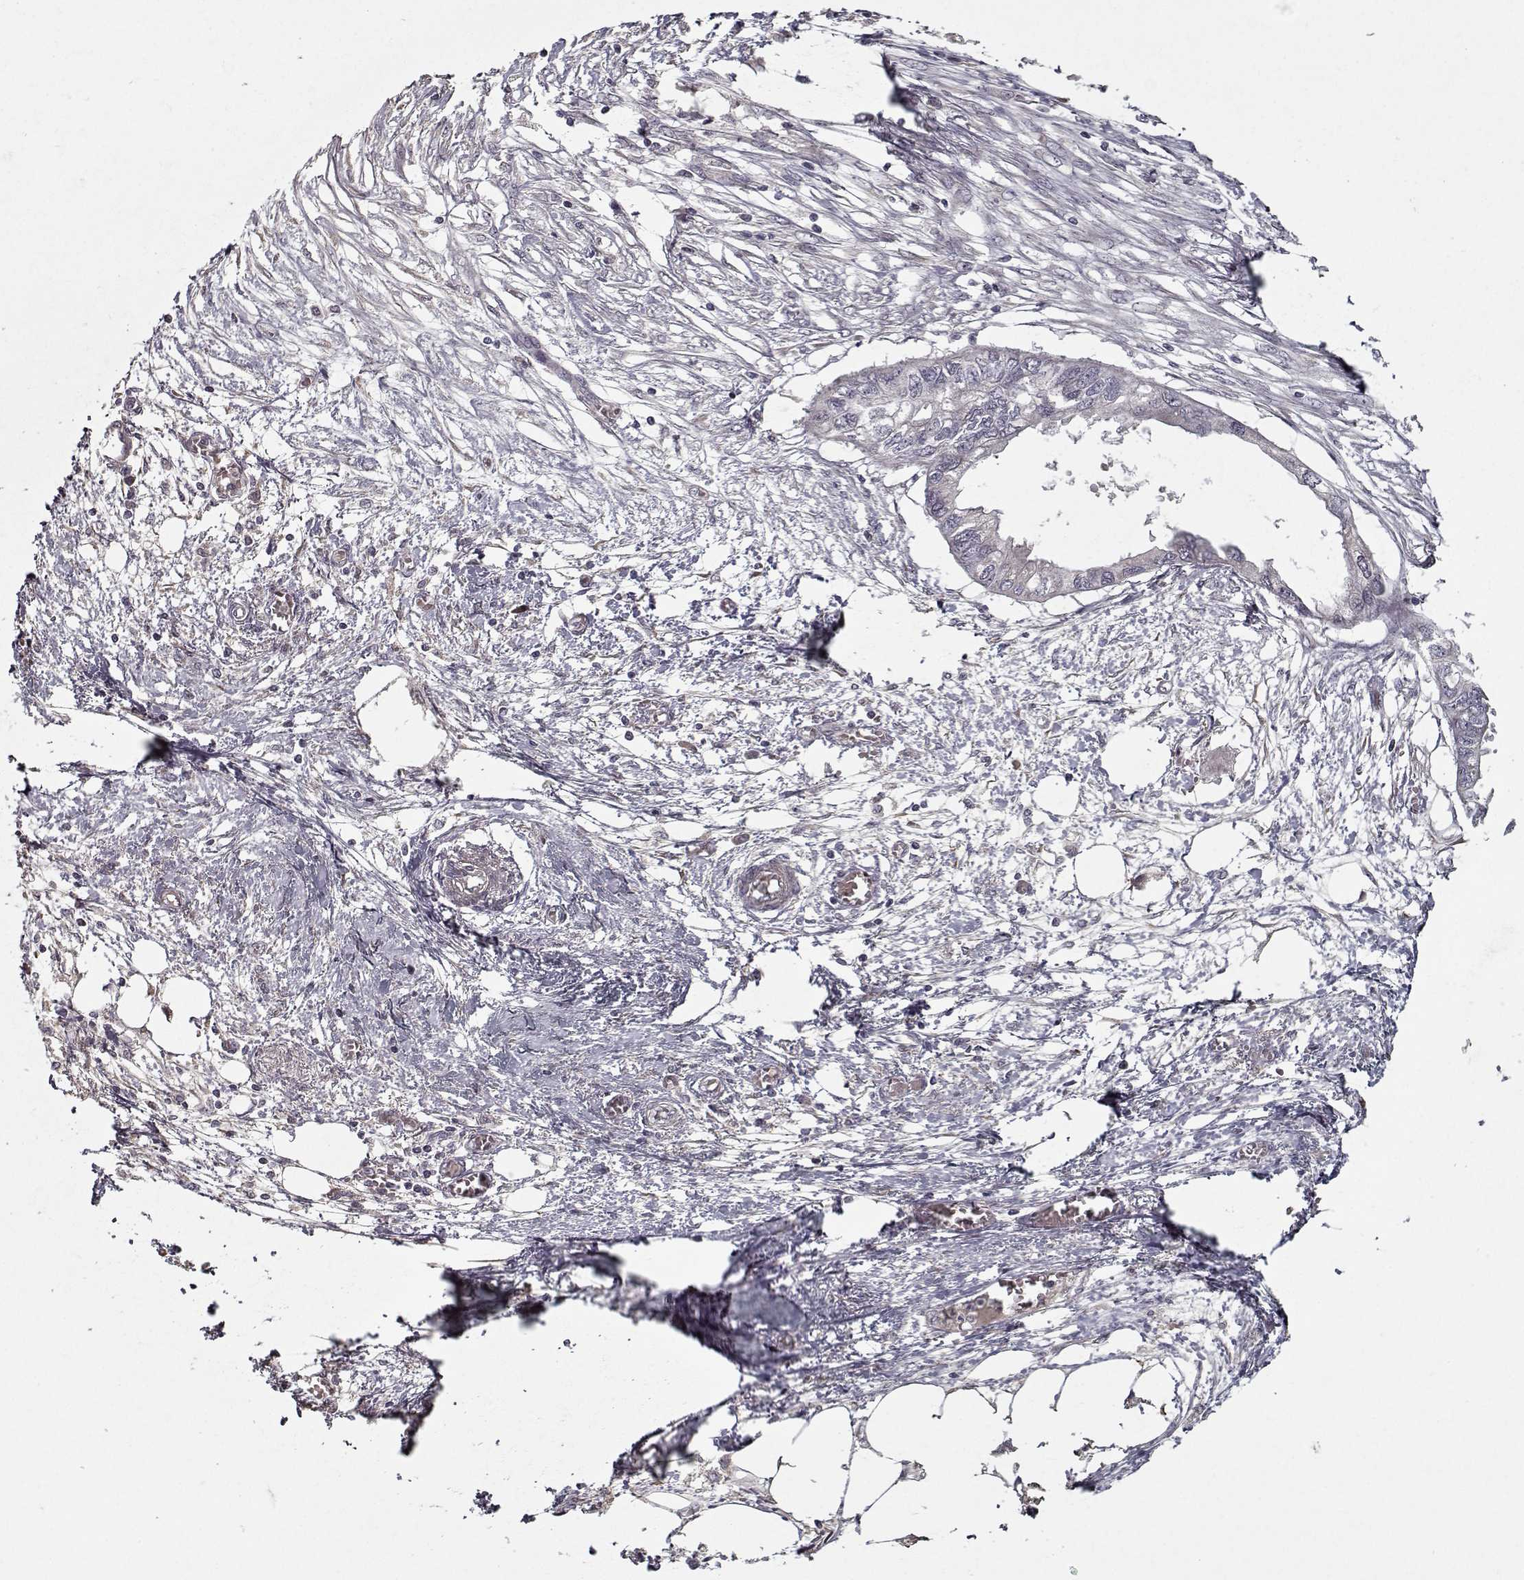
{"staining": {"intensity": "negative", "quantity": "none", "location": "none"}, "tissue": "endometrial cancer", "cell_type": "Tumor cells", "image_type": "cancer", "snomed": [{"axis": "morphology", "description": "Adenocarcinoma, NOS"}, {"axis": "morphology", "description": "Adenocarcinoma, metastatic, NOS"}, {"axis": "topography", "description": "Adipose tissue"}, {"axis": "topography", "description": "Endometrium"}], "caption": "An image of human endometrial cancer (metastatic adenocarcinoma) is negative for staining in tumor cells.", "gene": "LAMA2", "patient": {"sex": "female", "age": 67}}